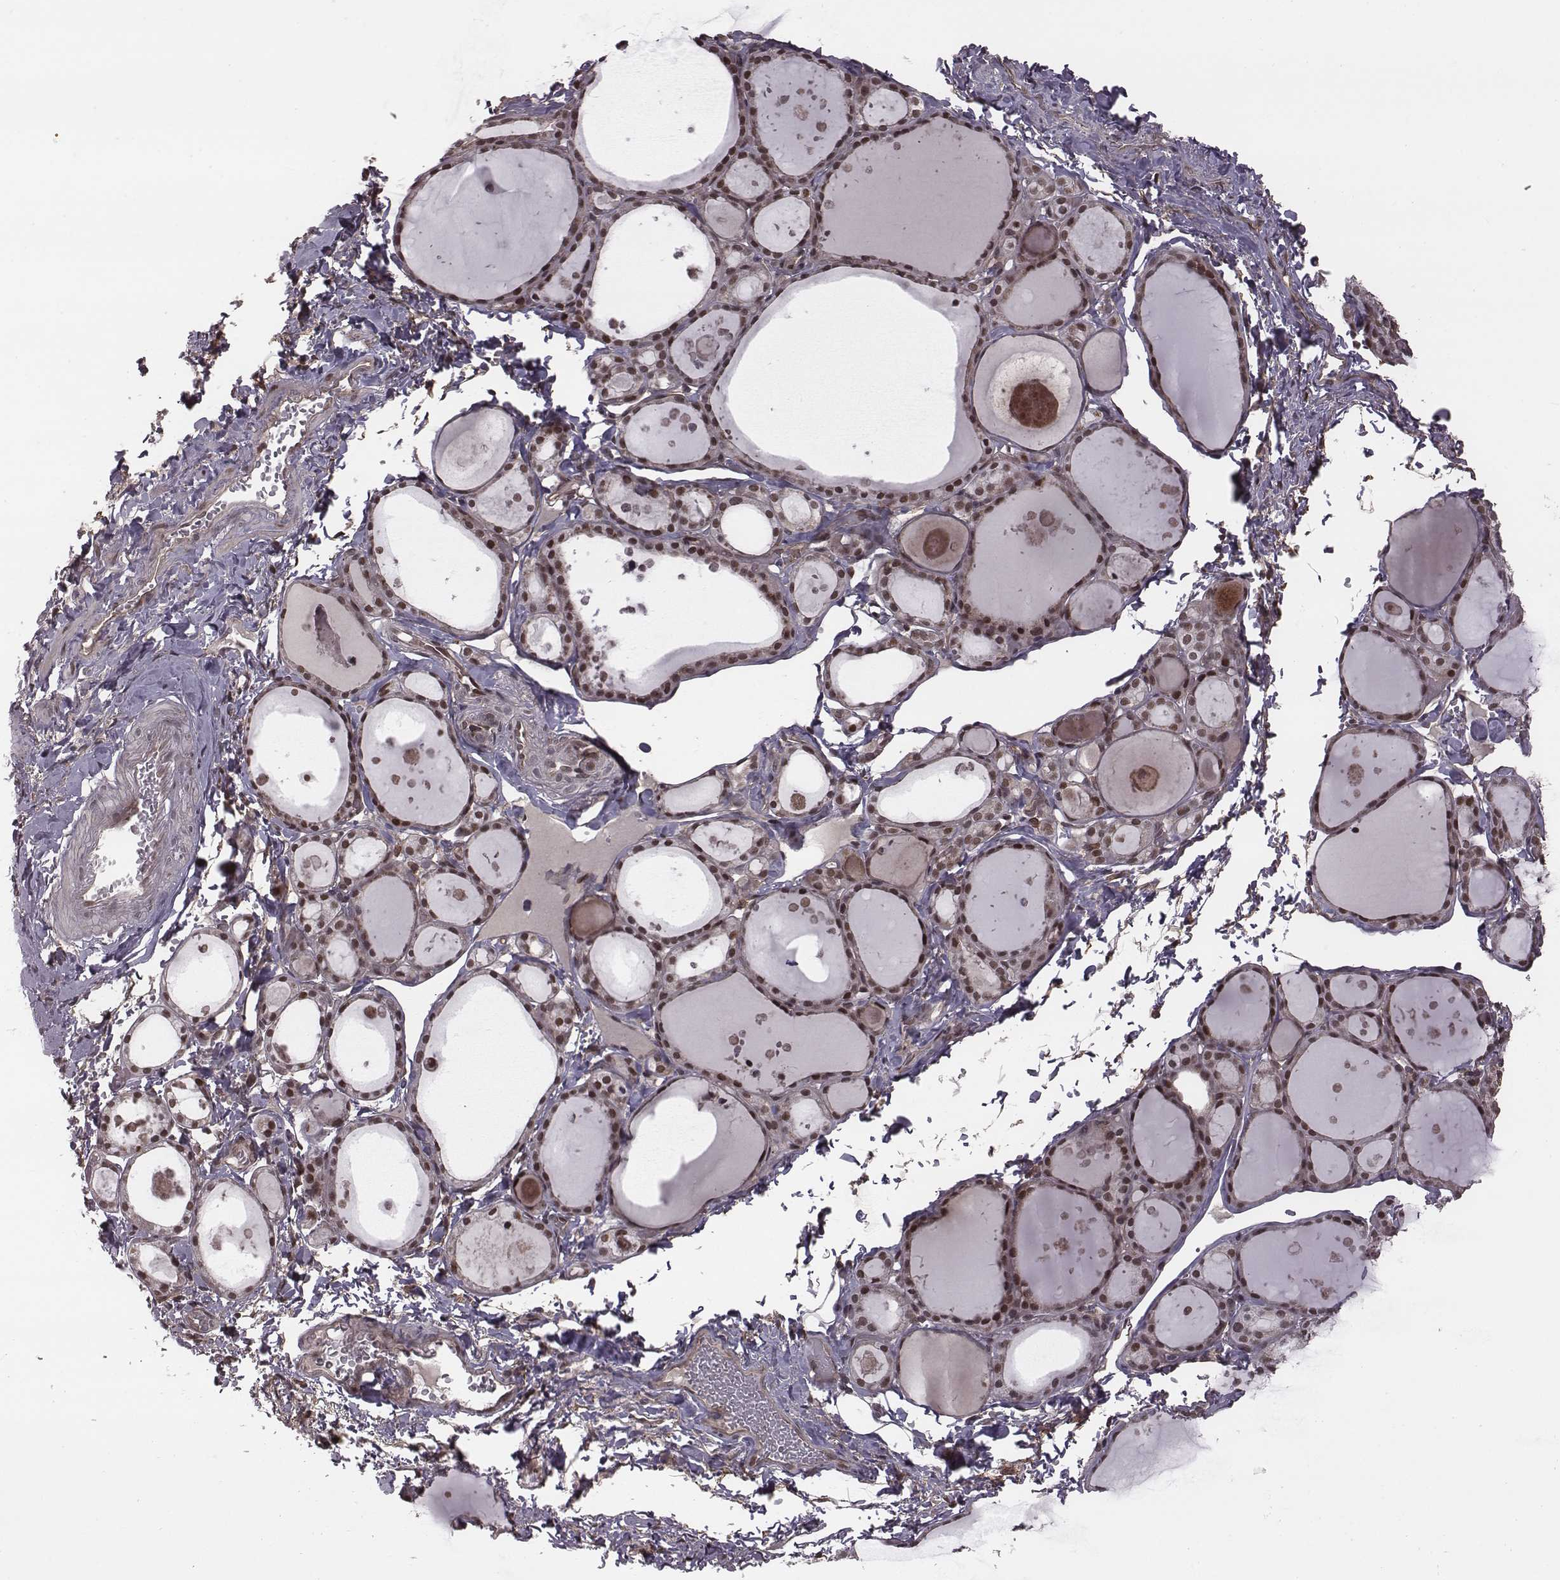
{"staining": {"intensity": "strong", "quantity": "25%-75%", "location": "nuclear"}, "tissue": "thyroid gland", "cell_type": "Glandular cells", "image_type": "normal", "snomed": [{"axis": "morphology", "description": "Normal tissue, NOS"}, {"axis": "topography", "description": "Thyroid gland"}], "caption": "An image of human thyroid gland stained for a protein exhibits strong nuclear brown staining in glandular cells. (Stains: DAB in brown, nuclei in blue, Microscopy: brightfield microscopy at high magnification).", "gene": "RPL3", "patient": {"sex": "male", "age": 68}}